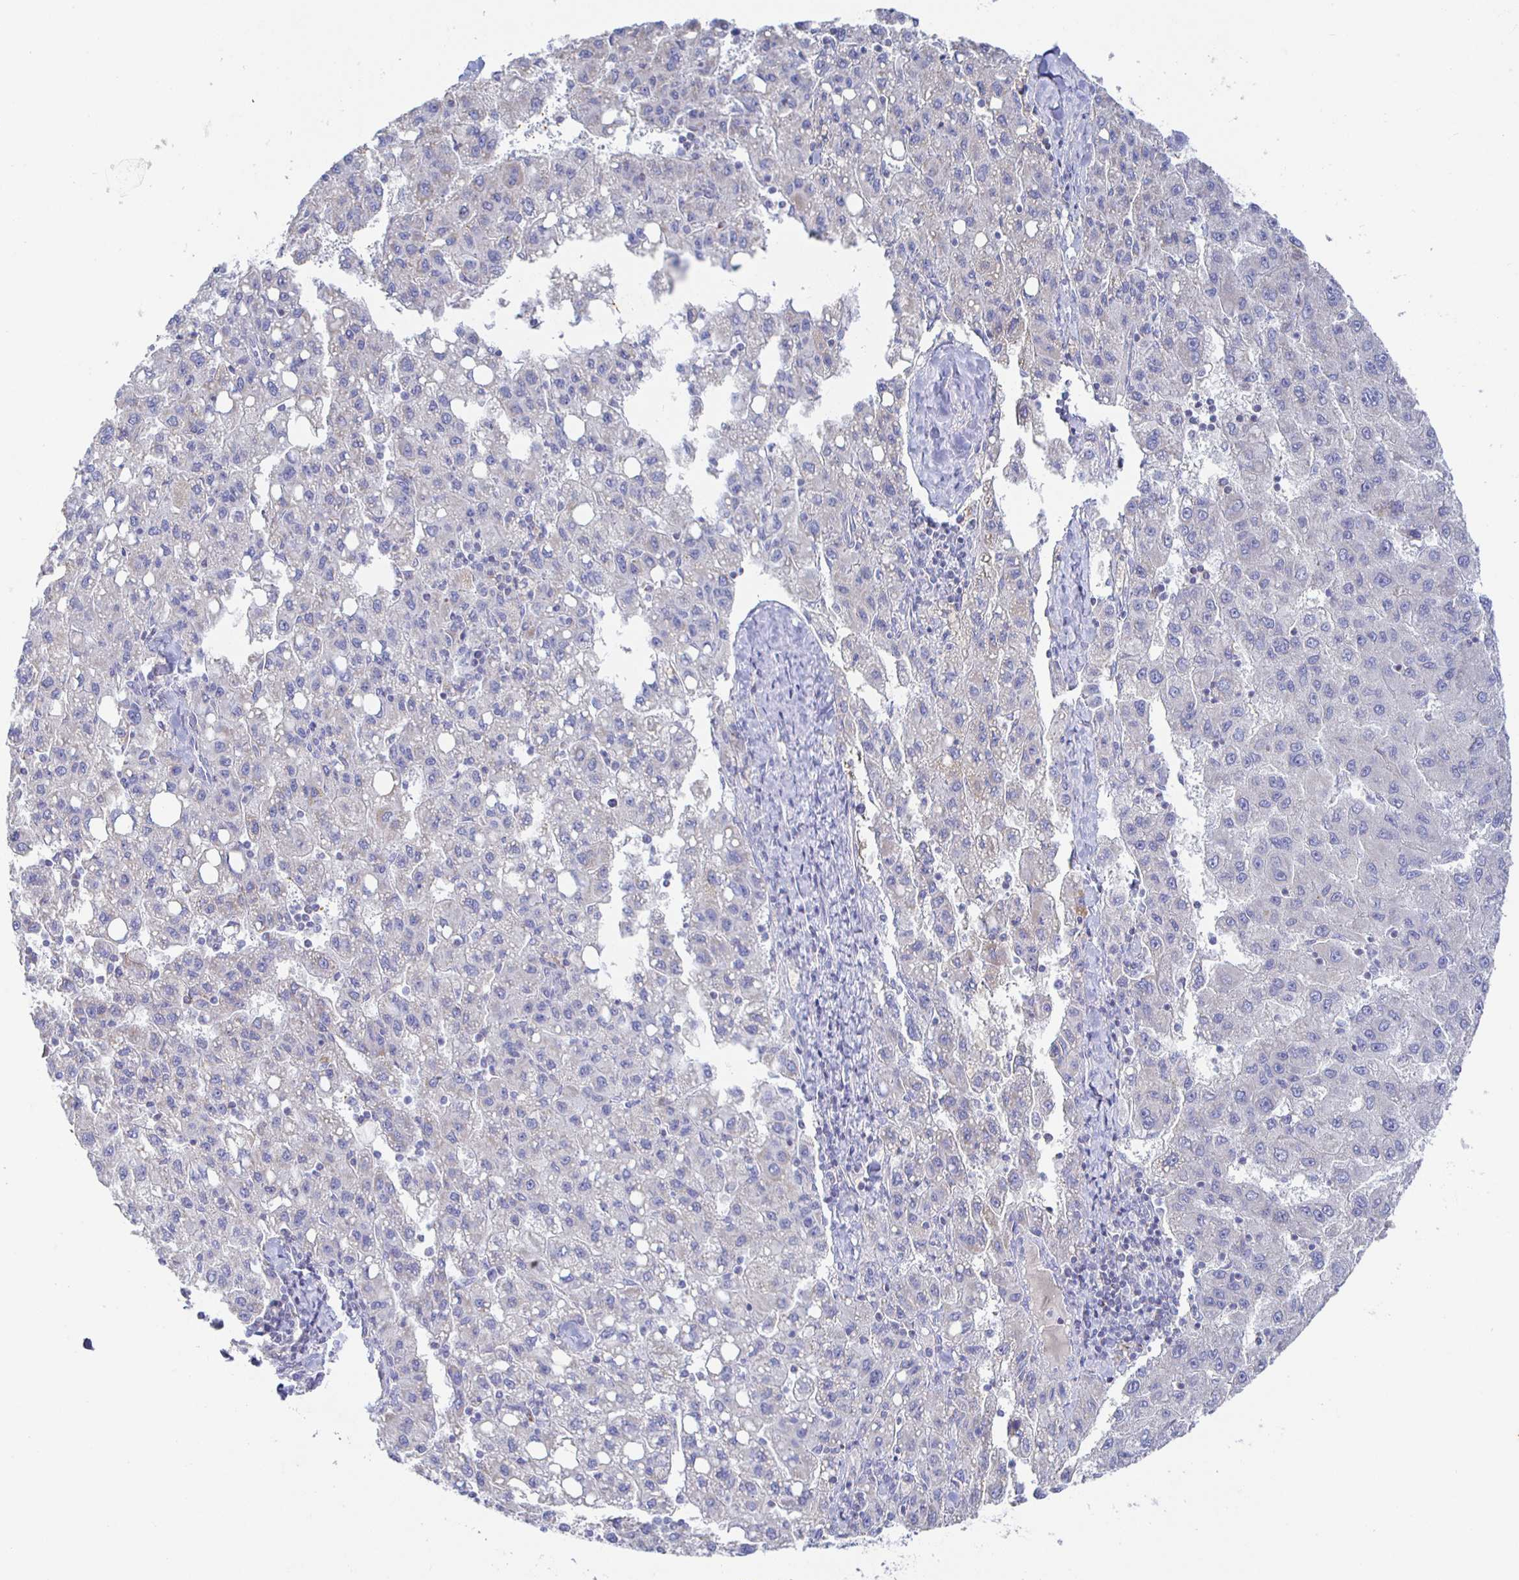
{"staining": {"intensity": "negative", "quantity": "none", "location": "none"}, "tissue": "liver cancer", "cell_type": "Tumor cells", "image_type": "cancer", "snomed": [{"axis": "morphology", "description": "Carcinoma, Hepatocellular, NOS"}, {"axis": "topography", "description": "Liver"}], "caption": "A high-resolution photomicrograph shows immunohistochemistry (IHC) staining of liver cancer (hepatocellular carcinoma), which demonstrates no significant positivity in tumor cells.", "gene": "SYNGR4", "patient": {"sex": "female", "age": 82}}